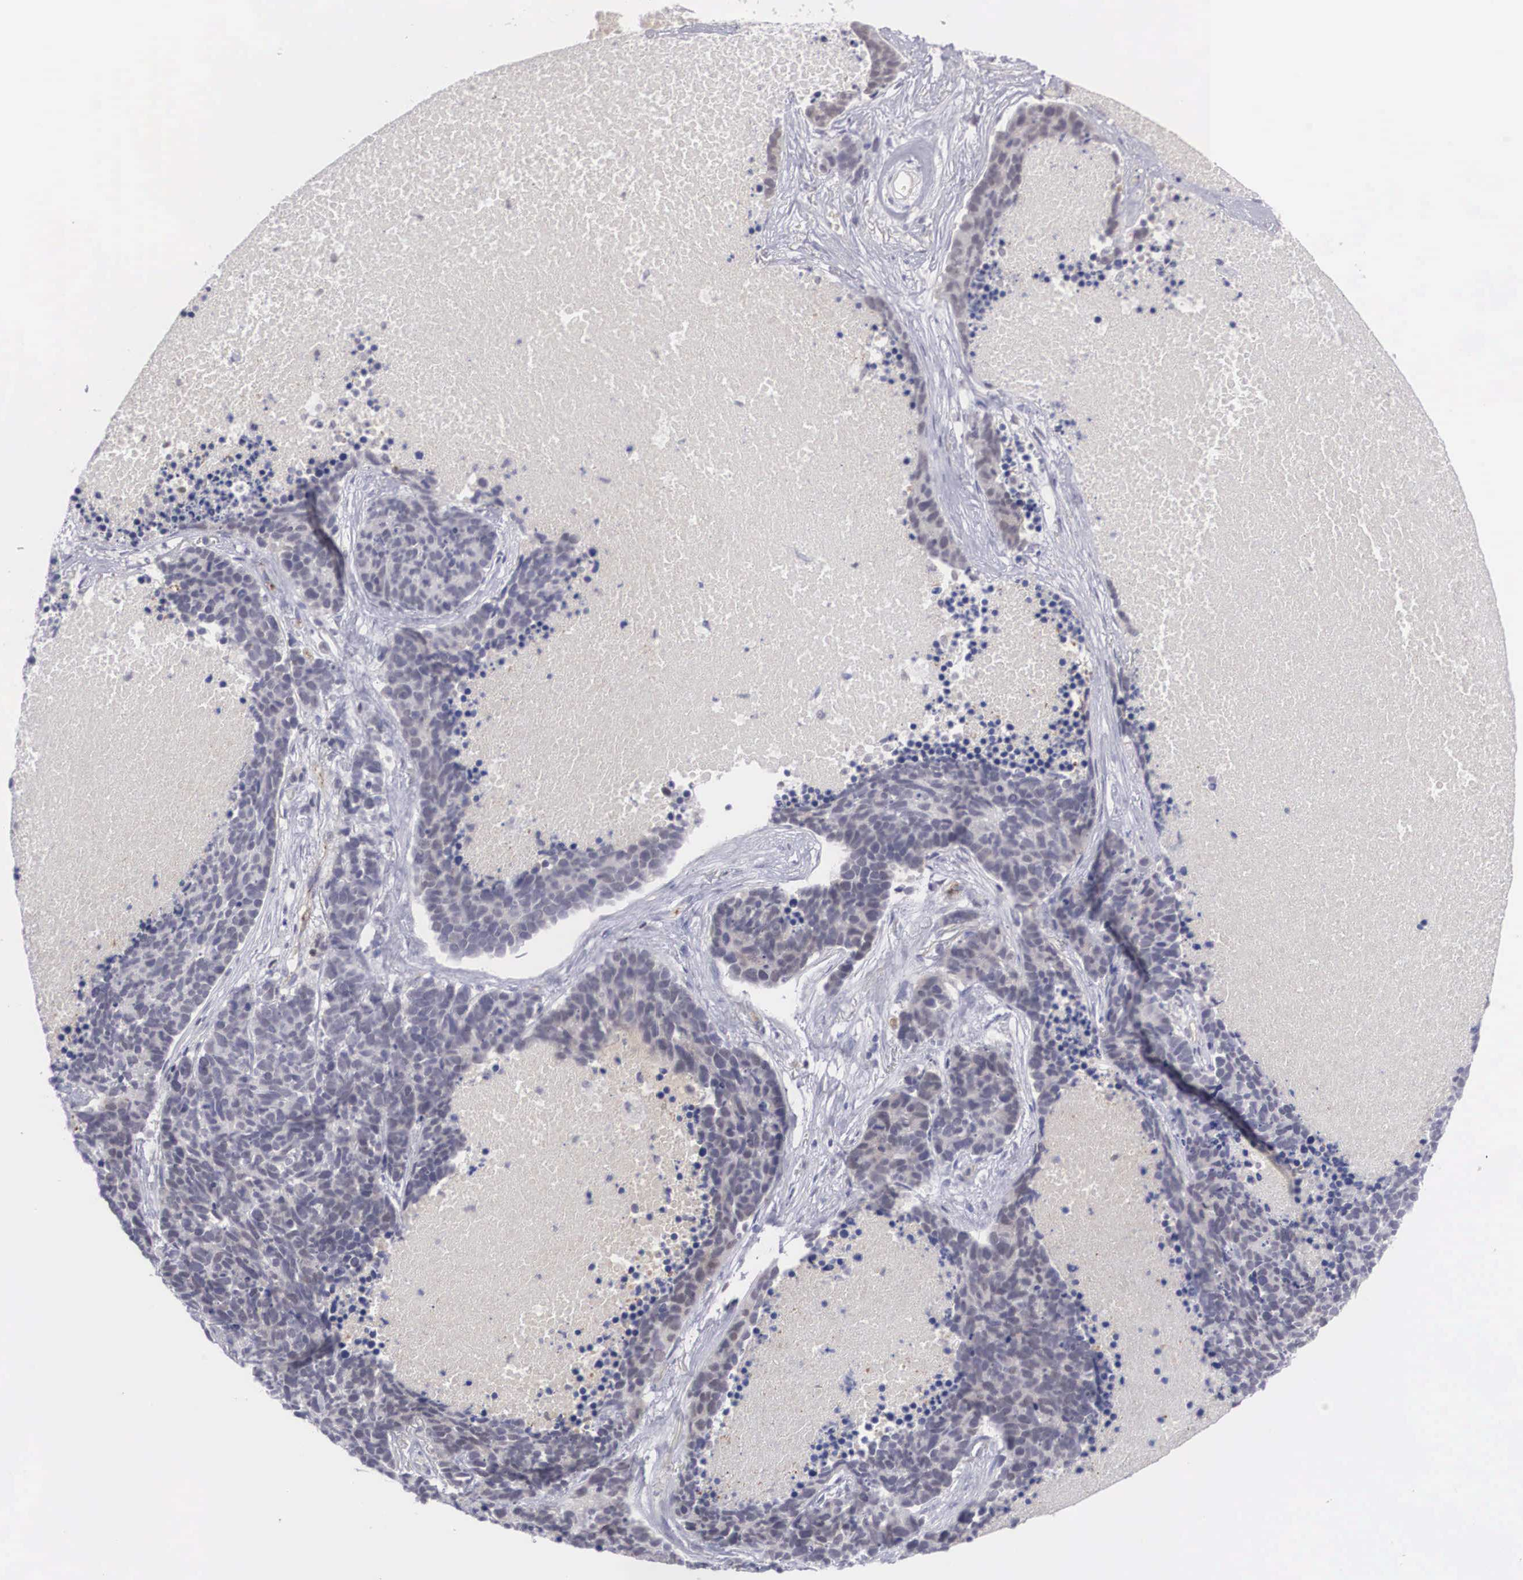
{"staining": {"intensity": "weak", "quantity": "<25%", "location": "nuclear"}, "tissue": "lung cancer", "cell_type": "Tumor cells", "image_type": "cancer", "snomed": [{"axis": "morphology", "description": "Neoplasm, malignant, NOS"}, {"axis": "topography", "description": "Lung"}], "caption": "A photomicrograph of neoplasm (malignant) (lung) stained for a protein displays no brown staining in tumor cells.", "gene": "RBPJ", "patient": {"sex": "female", "age": 75}}